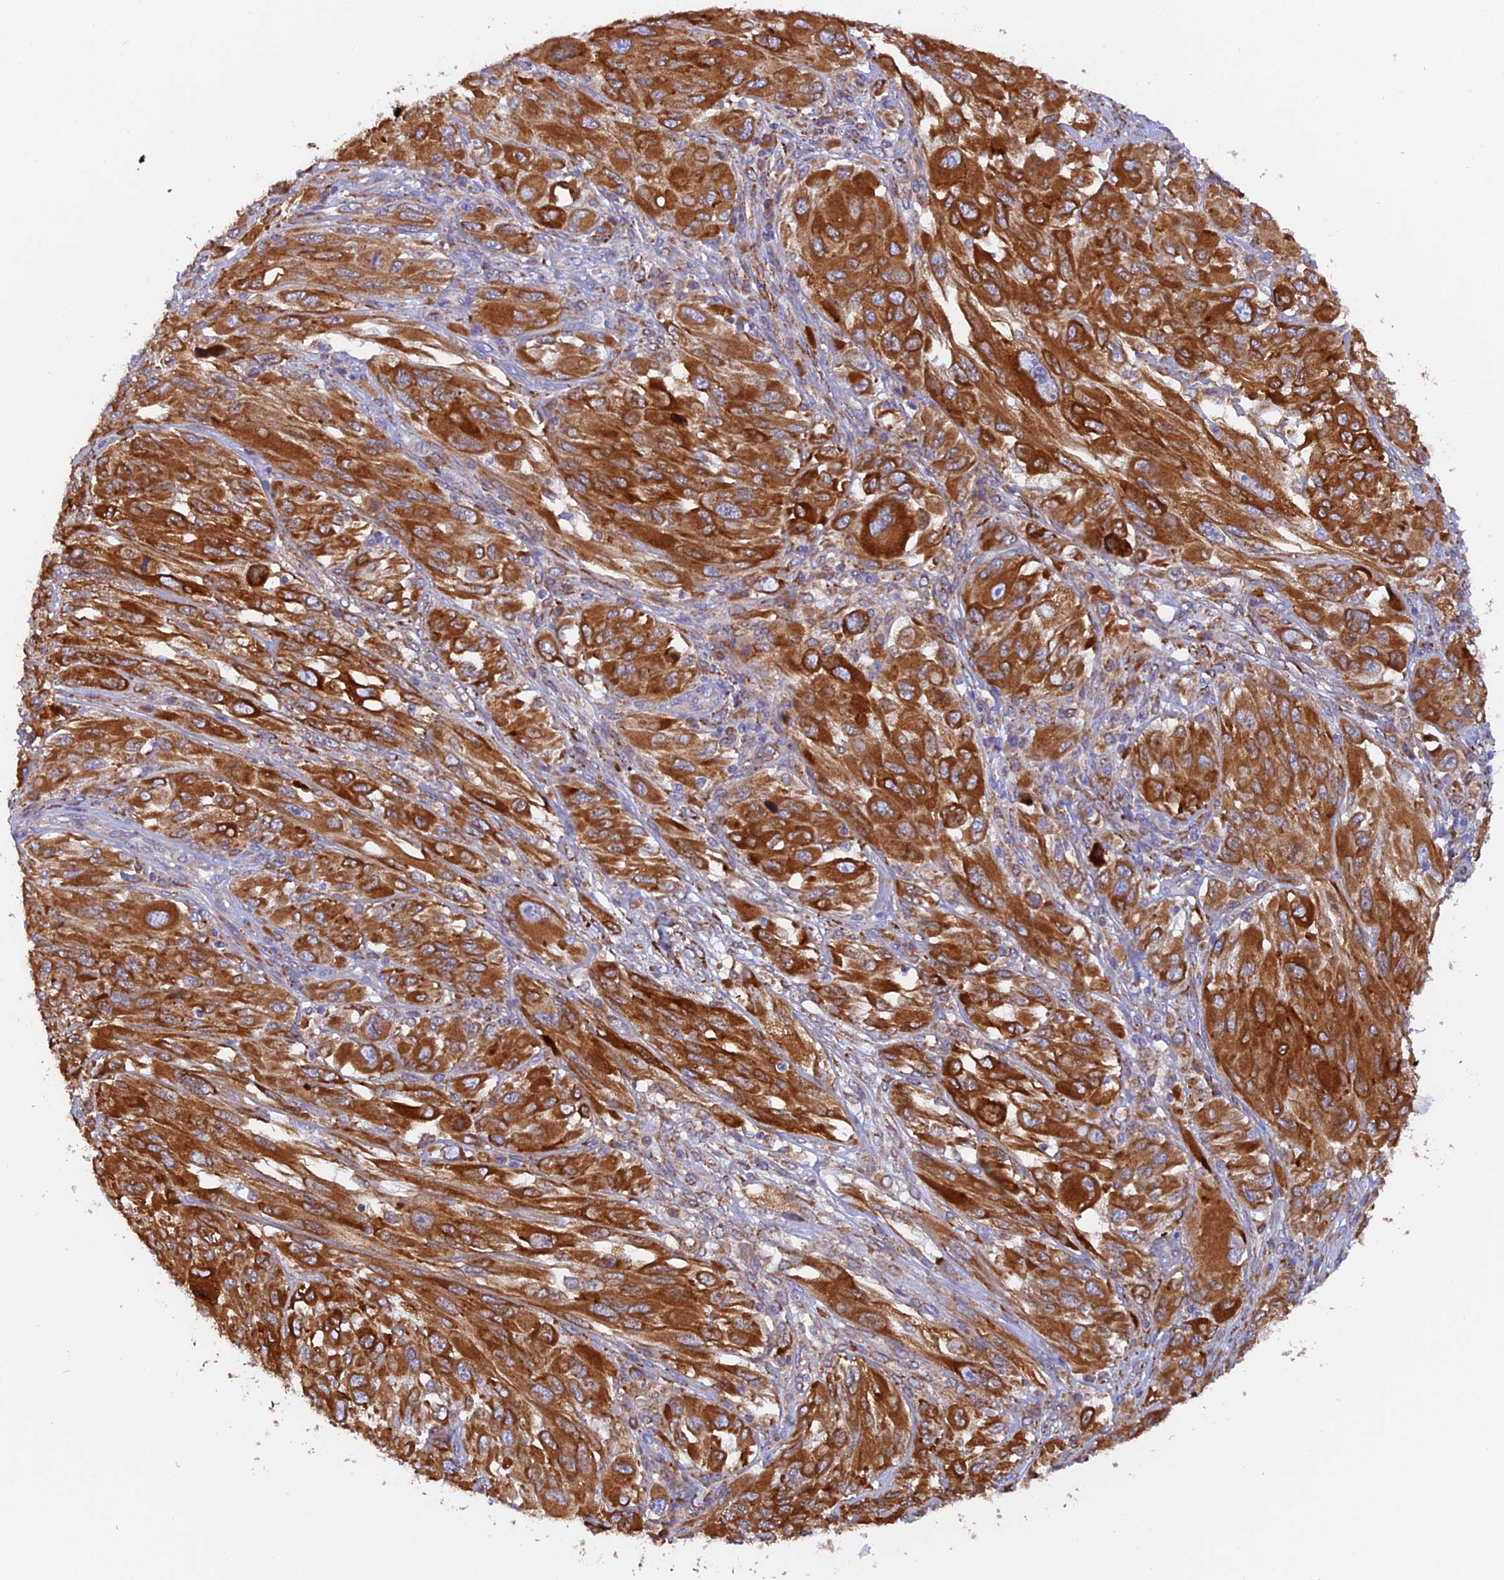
{"staining": {"intensity": "strong", "quantity": ">75%", "location": "cytoplasmic/membranous"}, "tissue": "melanoma", "cell_type": "Tumor cells", "image_type": "cancer", "snomed": [{"axis": "morphology", "description": "Malignant melanoma, NOS"}, {"axis": "topography", "description": "Skin"}], "caption": "There is high levels of strong cytoplasmic/membranous expression in tumor cells of malignant melanoma, as demonstrated by immunohistochemical staining (brown color).", "gene": "VKORC1", "patient": {"sex": "female", "age": 91}}